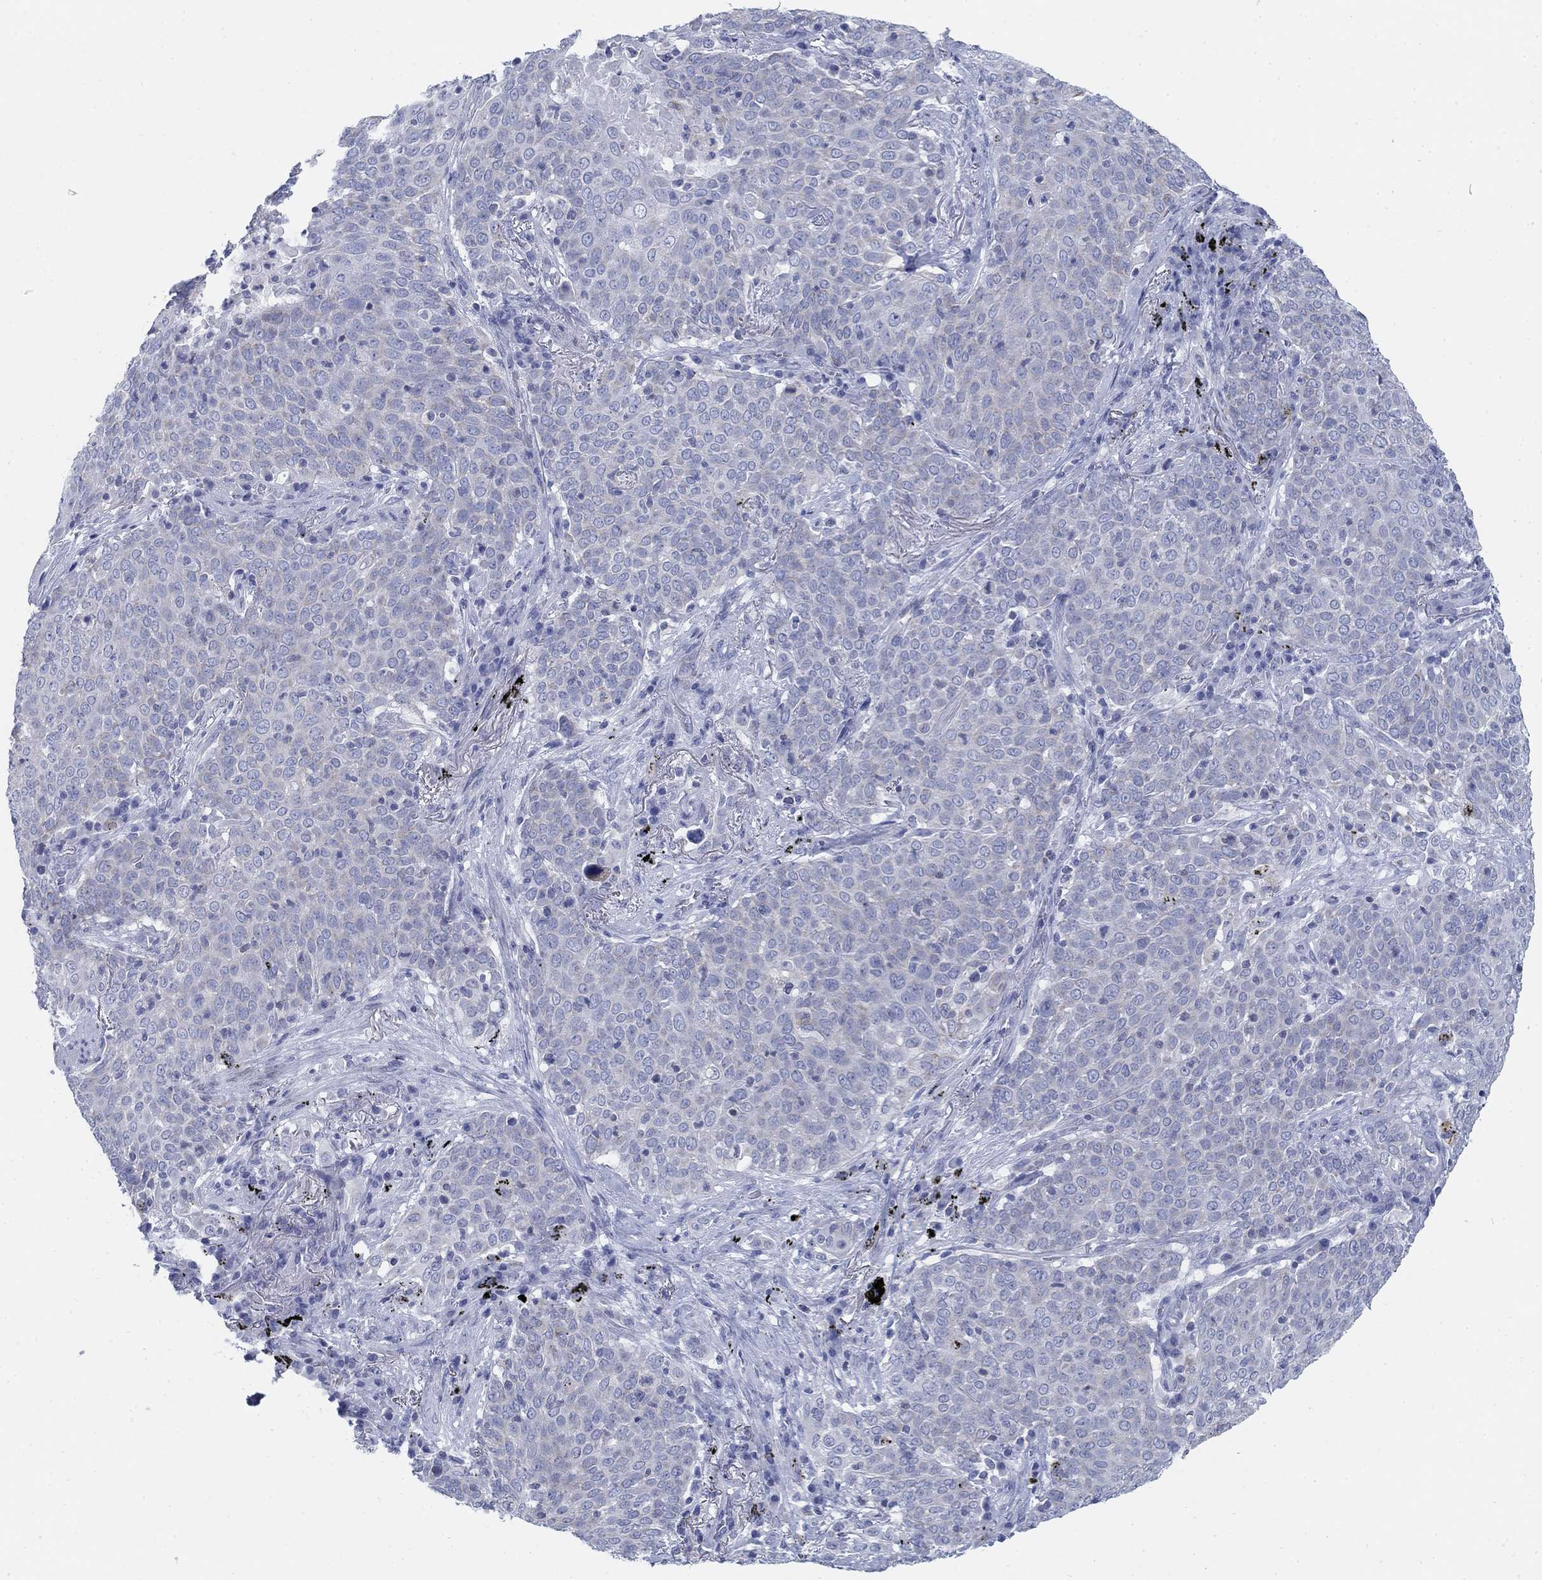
{"staining": {"intensity": "negative", "quantity": "none", "location": "none"}, "tissue": "lung cancer", "cell_type": "Tumor cells", "image_type": "cancer", "snomed": [{"axis": "morphology", "description": "Squamous cell carcinoma, NOS"}, {"axis": "topography", "description": "Lung"}], "caption": "Tumor cells show no significant protein positivity in lung cancer. The staining is performed using DAB (3,3'-diaminobenzidine) brown chromogen with nuclei counter-stained in using hematoxylin.", "gene": "SCCPDH", "patient": {"sex": "male", "age": 82}}